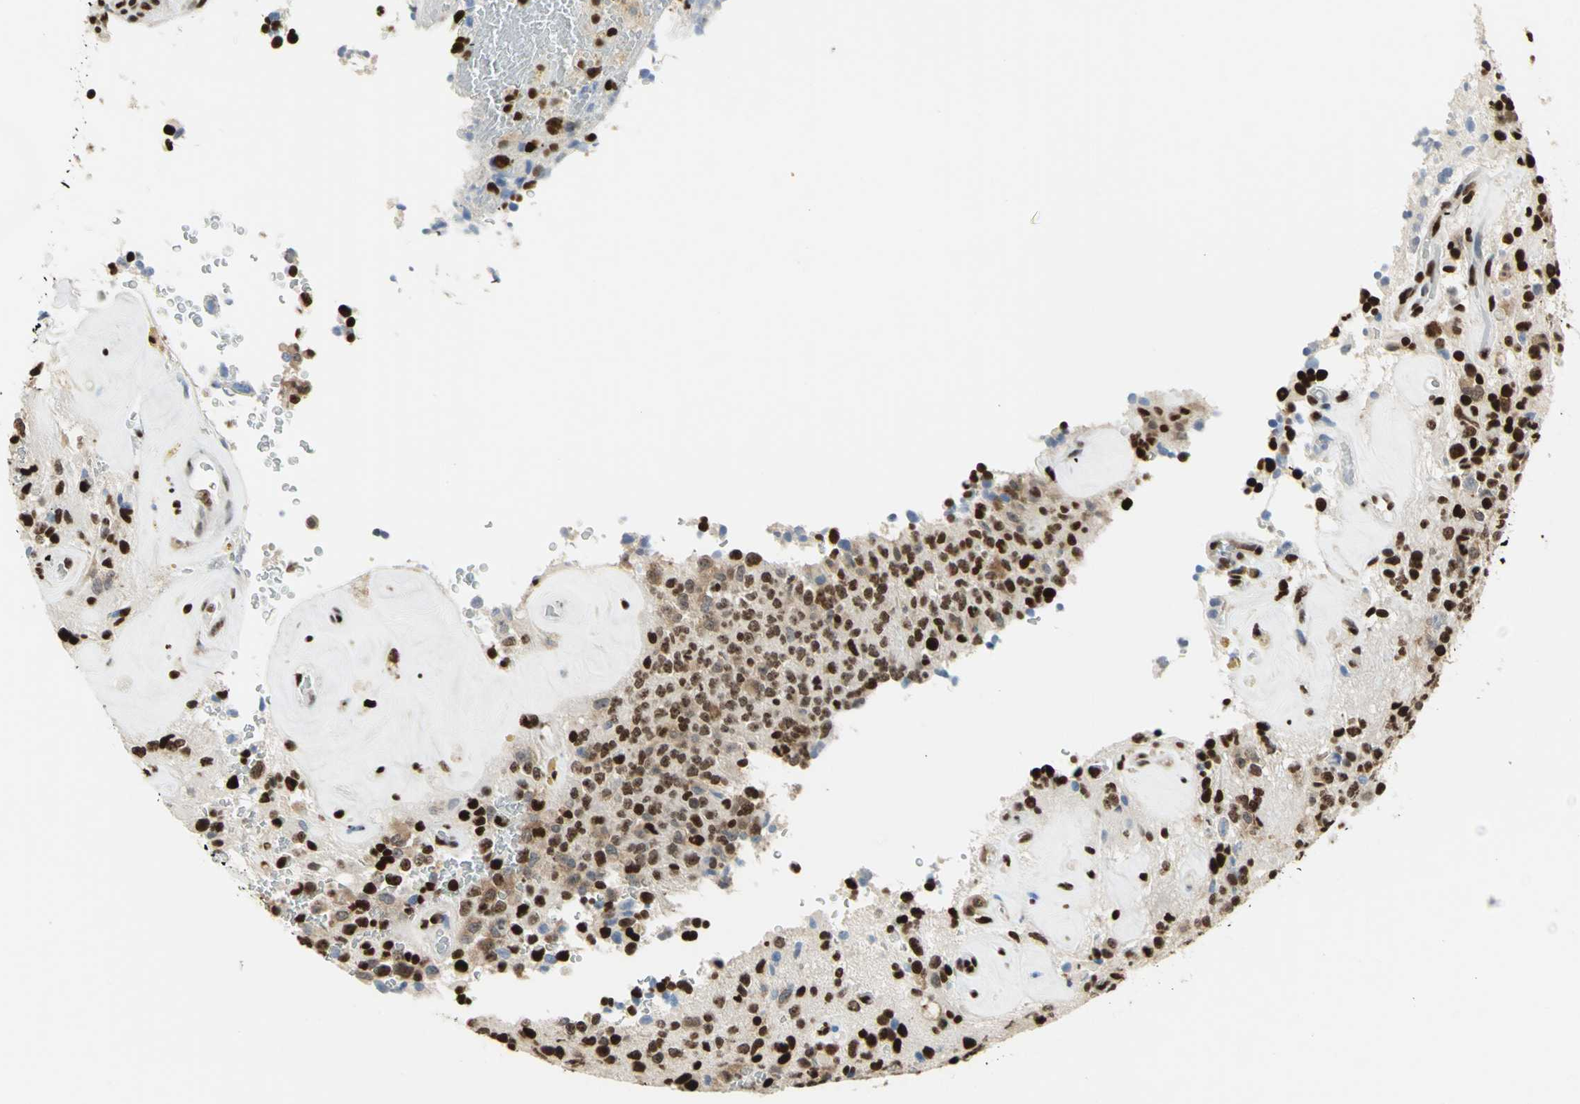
{"staining": {"intensity": "strong", "quantity": ">75%", "location": "nuclear"}, "tissue": "glioma", "cell_type": "Tumor cells", "image_type": "cancer", "snomed": [{"axis": "morphology", "description": "Glioma, malignant, High grade"}, {"axis": "topography", "description": "pancreas cauda"}], "caption": "Protein staining exhibits strong nuclear positivity in about >75% of tumor cells in malignant high-grade glioma. (brown staining indicates protein expression, while blue staining denotes nuclei).", "gene": "HMGB1", "patient": {"sex": "male", "age": 60}}